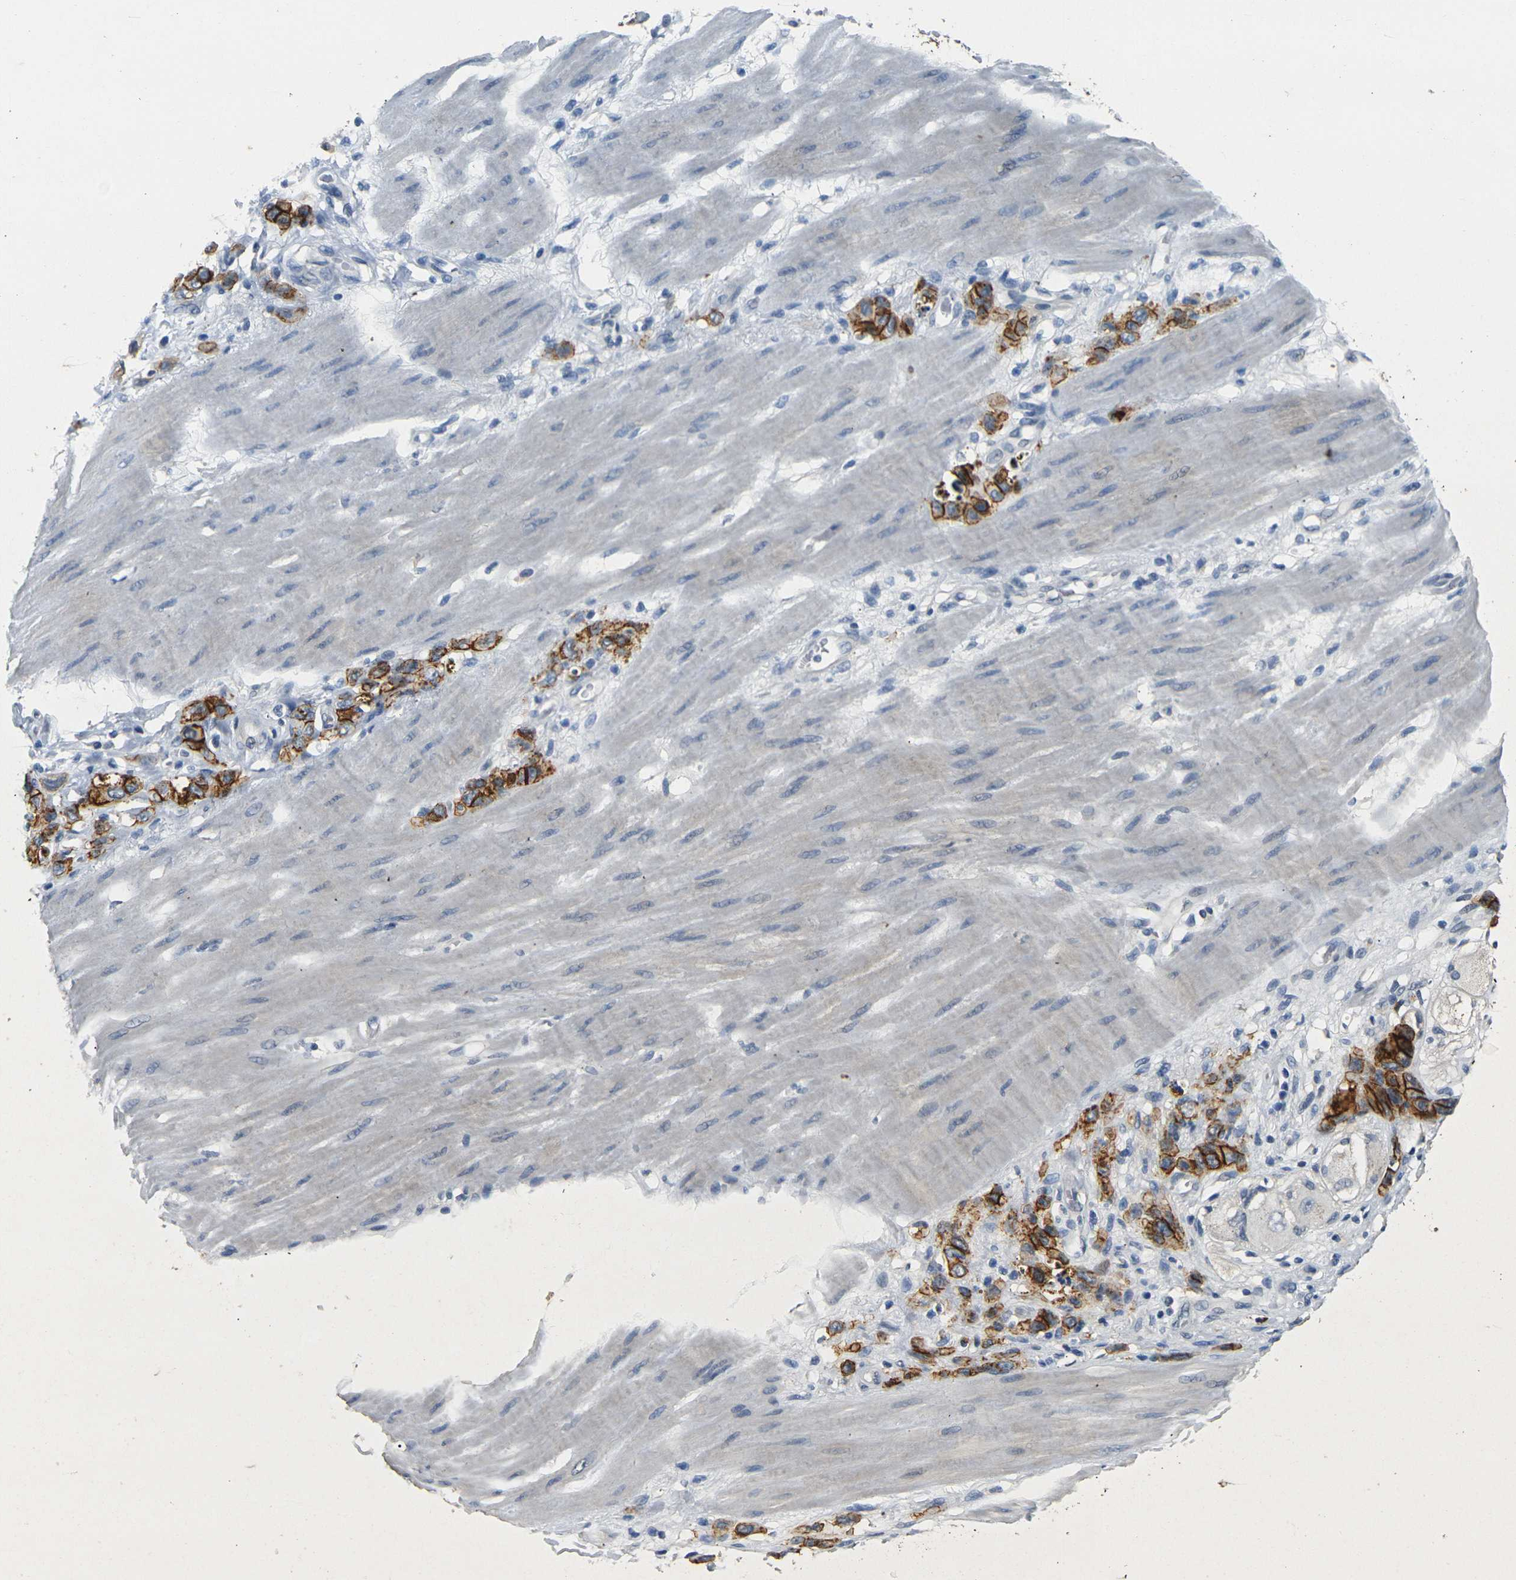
{"staining": {"intensity": "strong", "quantity": ">75%", "location": "cytoplasmic/membranous"}, "tissue": "stomach cancer", "cell_type": "Tumor cells", "image_type": "cancer", "snomed": [{"axis": "morphology", "description": "Adenocarcinoma, NOS"}, {"axis": "topography", "description": "Stomach"}], "caption": "Immunohistochemistry (IHC) of human stomach adenocarcinoma displays high levels of strong cytoplasmic/membranous expression in about >75% of tumor cells.", "gene": "CLDN7", "patient": {"sex": "male", "age": 82}}